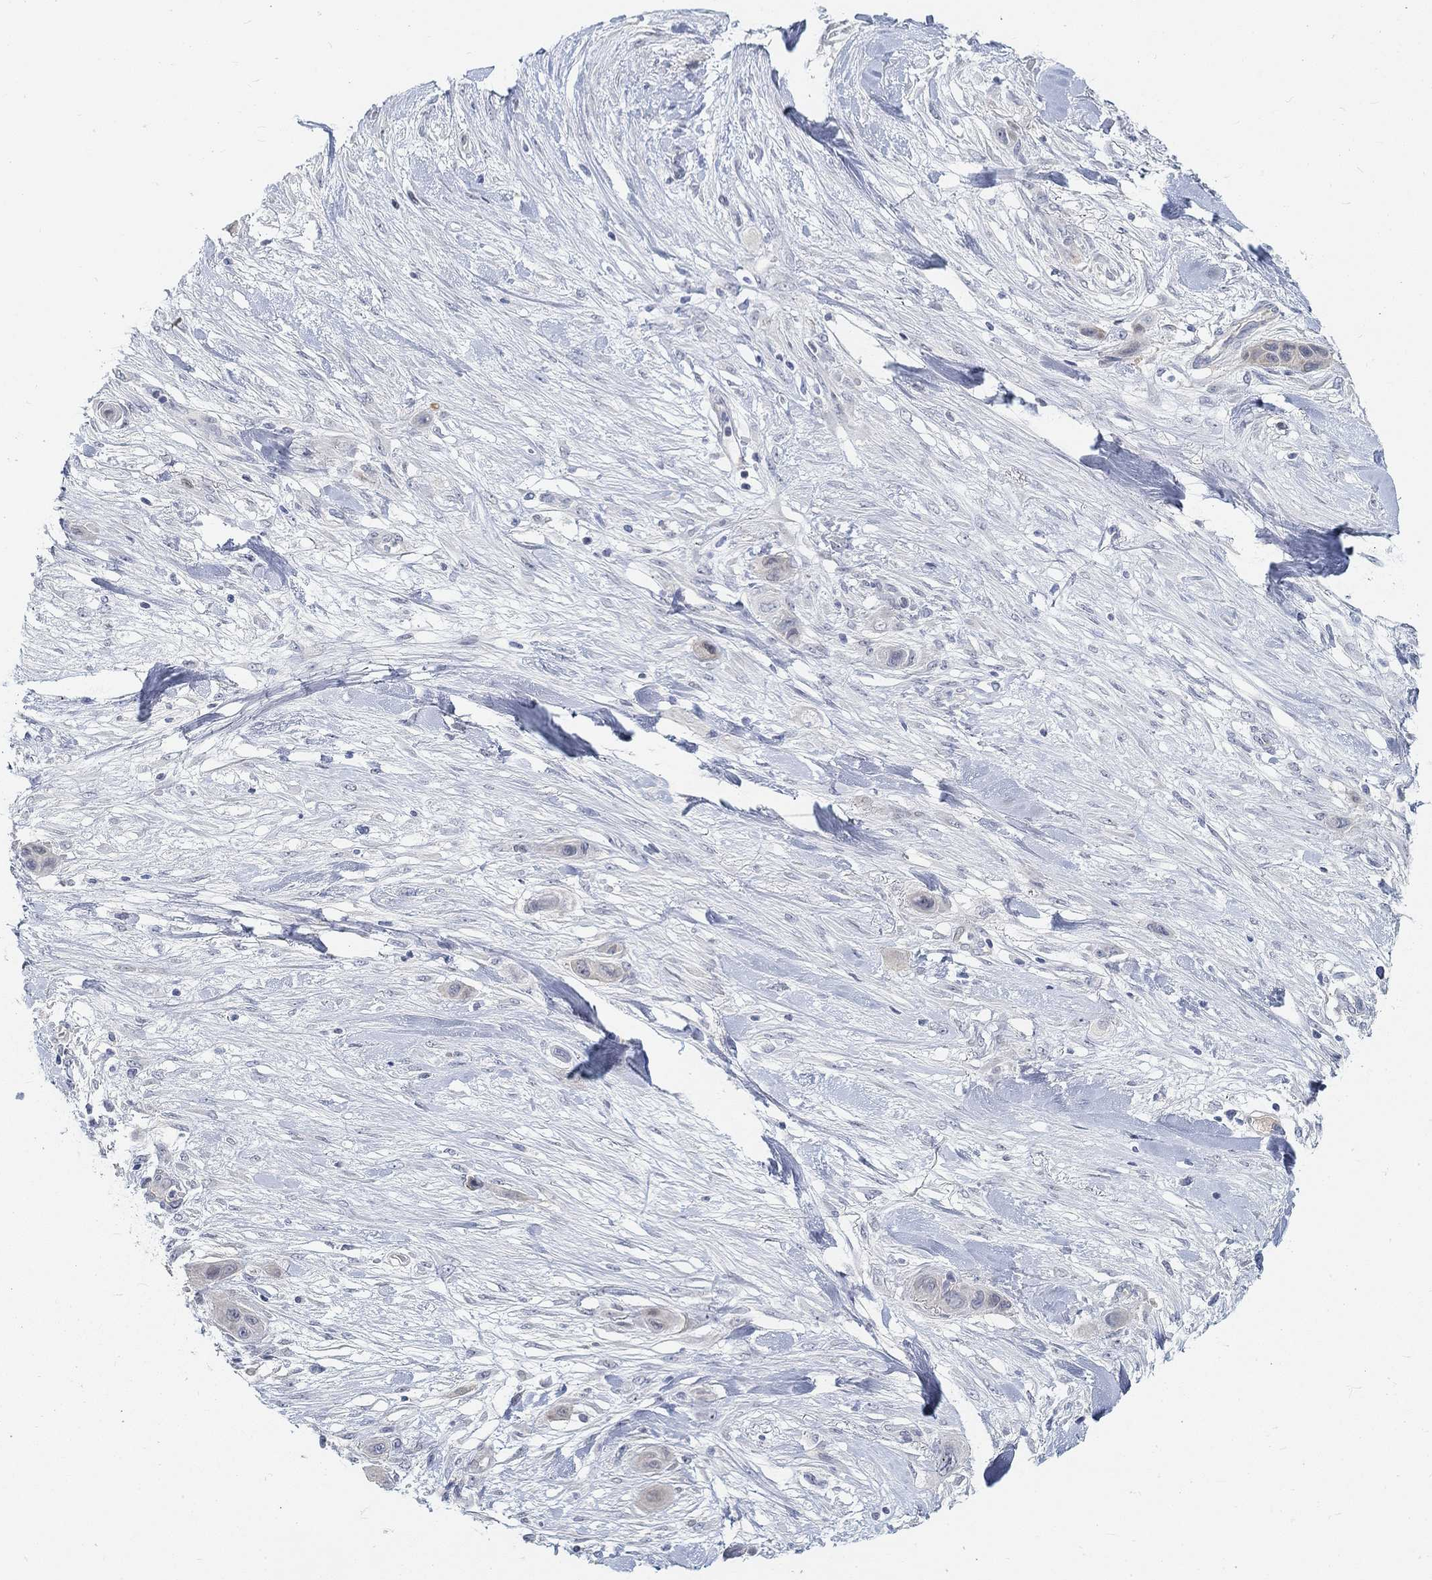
{"staining": {"intensity": "weak", "quantity": ">75%", "location": "cytoplasmic/membranous"}, "tissue": "skin cancer", "cell_type": "Tumor cells", "image_type": "cancer", "snomed": [{"axis": "morphology", "description": "Squamous cell carcinoma, NOS"}, {"axis": "topography", "description": "Skin"}], "caption": "This is a micrograph of IHC staining of skin cancer (squamous cell carcinoma), which shows weak positivity in the cytoplasmic/membranous of tumor cells.", "gene": "SNTG2", "patient": {"sex": "male", "age": 79}}